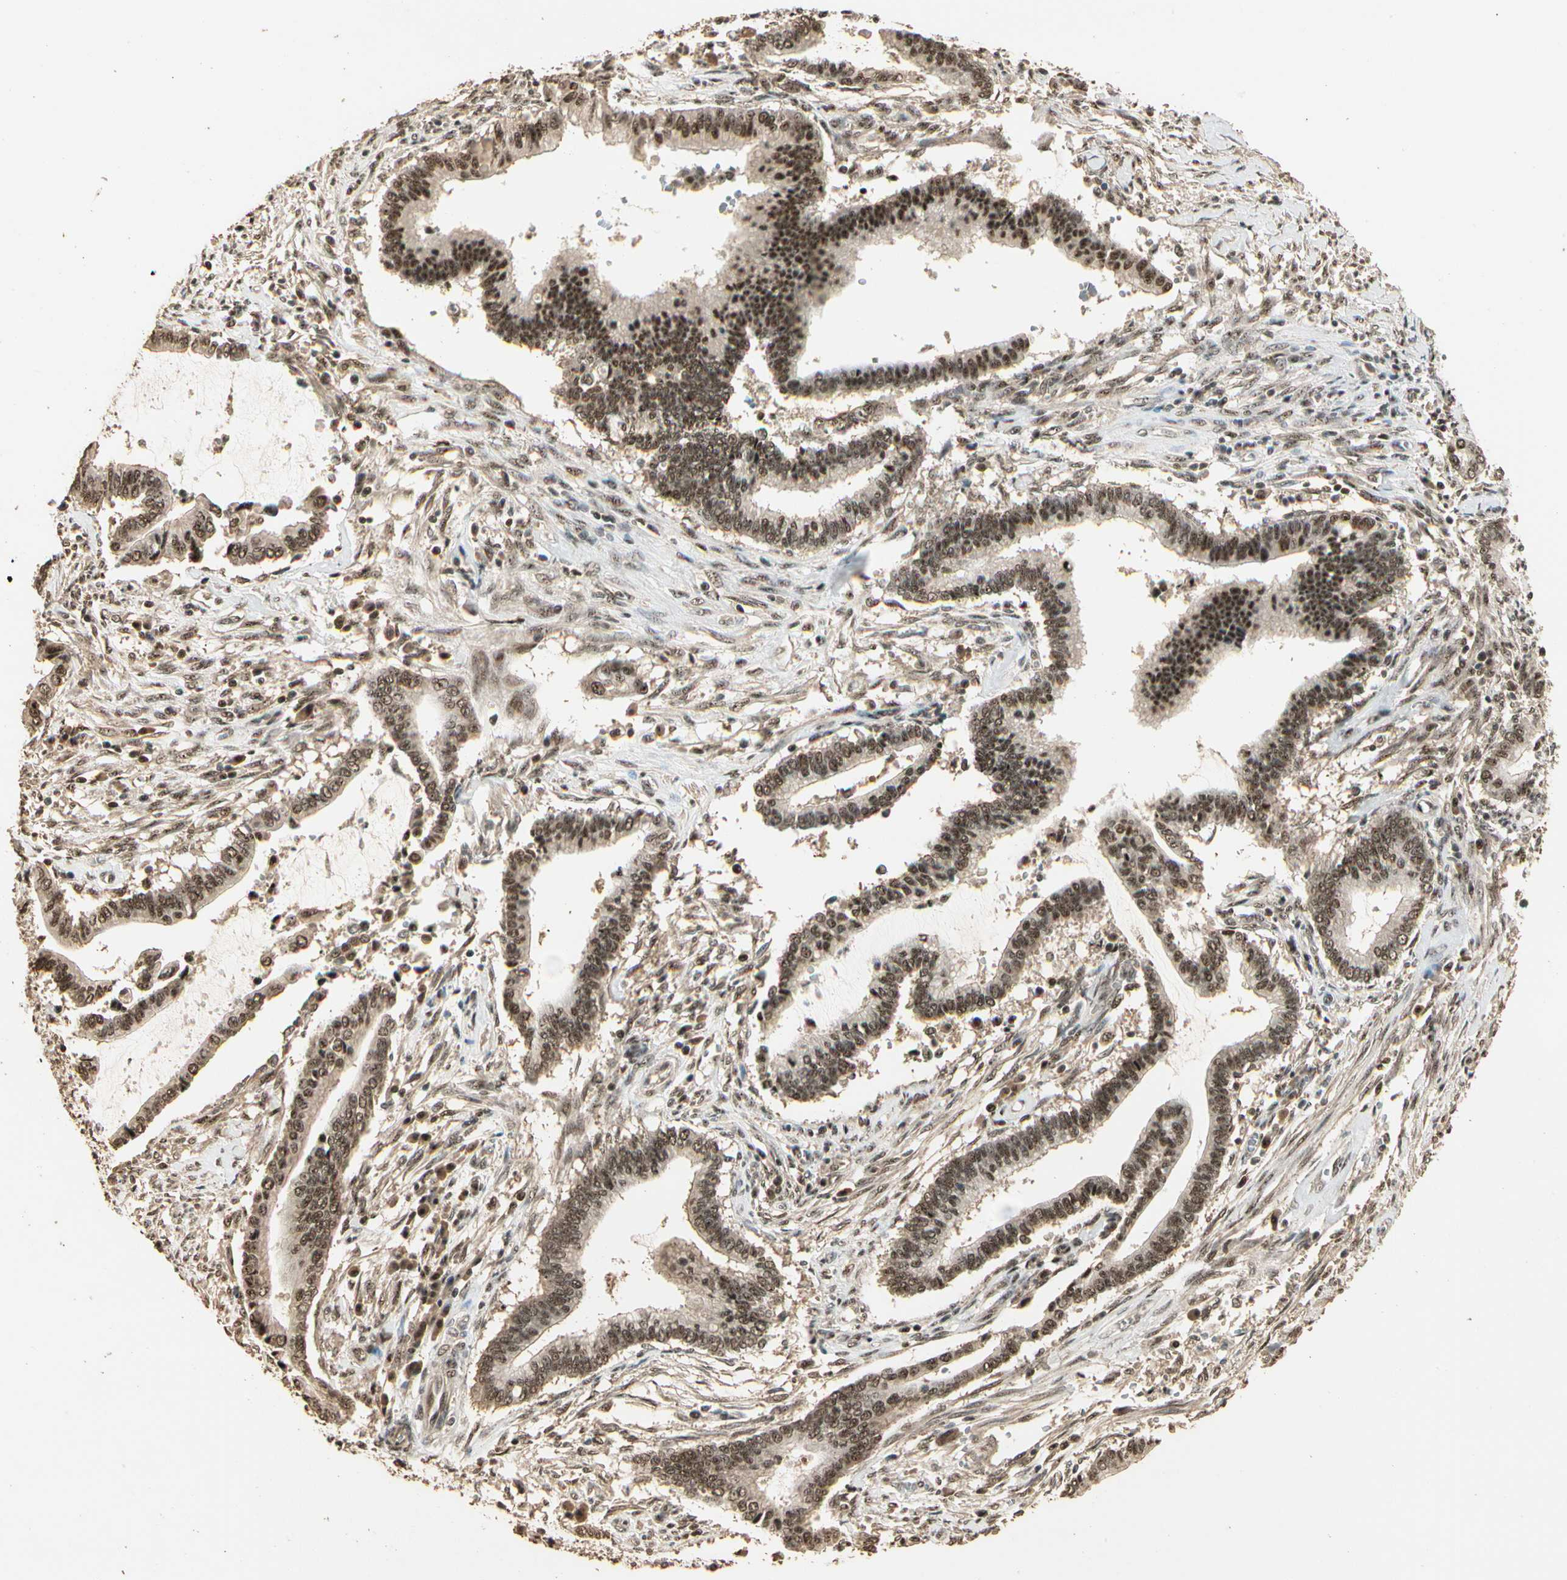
{"staining": {"intensity": "moderate", "quantity": ">75%", "location": "cytoplasmic/membranous,nuclear"}, "tissue": "cervical cancer", "cell_type": "Tumor cells", "image_type": "cancer", "snomed": [{"axis": "morphology", "description": "Adenocarcinoma, NOS"}, {"axis": "topography", "description": "Cervix"}], "caption": "DAB immunohistochemical staining of human adenocarcinoma (cervical) displays moderate cytoplasmic/membranous and nuclear protein positivity in about >75% of tumor cells. (DAB (3,3'-diaminobenzidine) IHC, brown staining for protein, blue staining for nuclei).", "gene": "RBM25", "patient": {"sex": "female", "age": 44}}